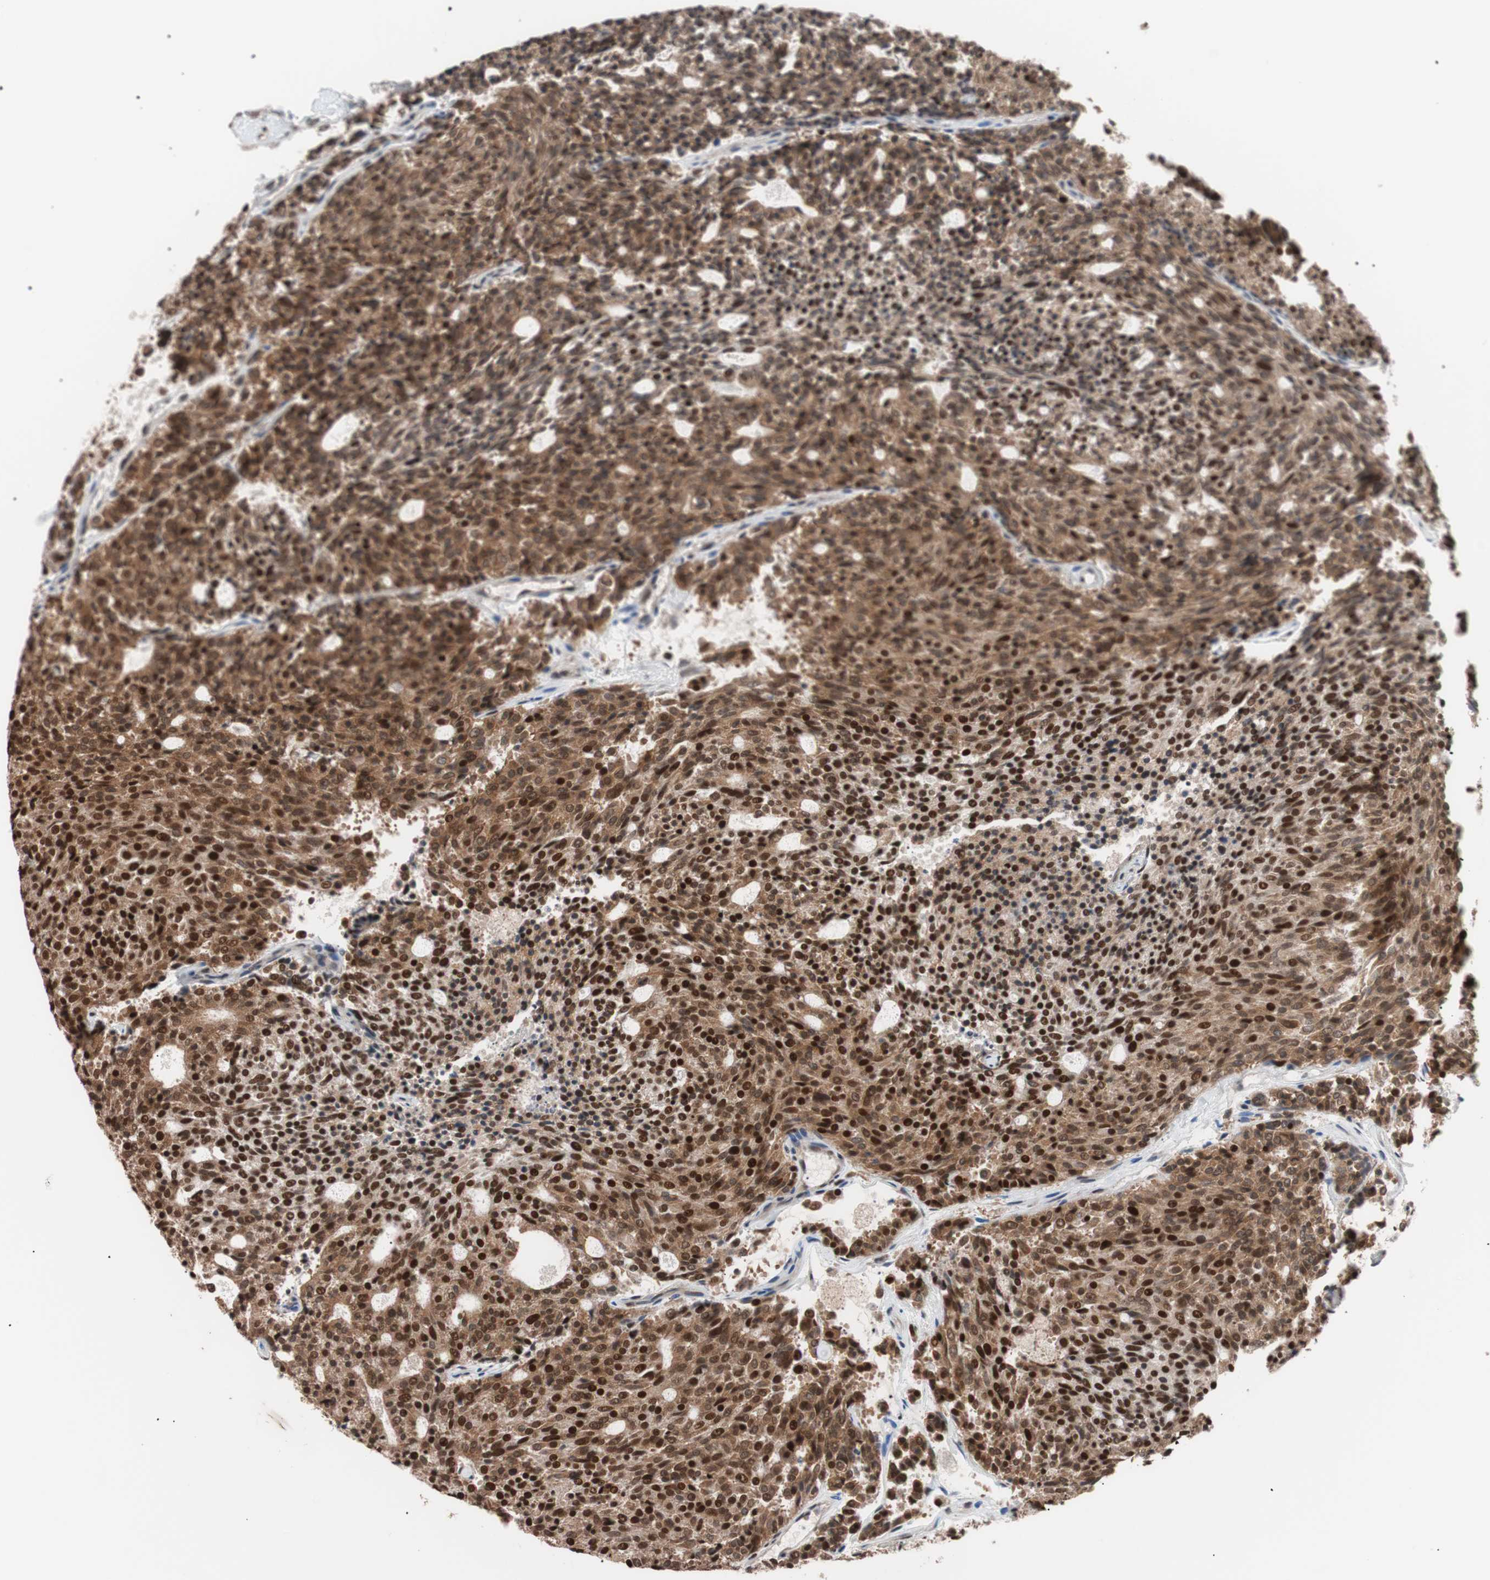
{"staining": {"intensity": "strong", "quantity": ">75%", "location": "nuclear"}, "tissue": "carcinoid", "cell_type": "Tumor cells", "image_type": "cancer", "snomed": [{"axis": "morphology", "description": "Carcinoid, malignant, NOS"}, {"axis": "topography", "description": "Pancreas"}], "caption": "Immunohistochemistry photomicrograph of neoplastic tissue: malignant carcinoid stained using IHC exhibits high levels of strong protein expression localized specifically in the nuclear of tumor cells, appearing as a nuclear brown color.", "gene": "CHAMP1", "patient": {"sex": "female", "age": 54}}